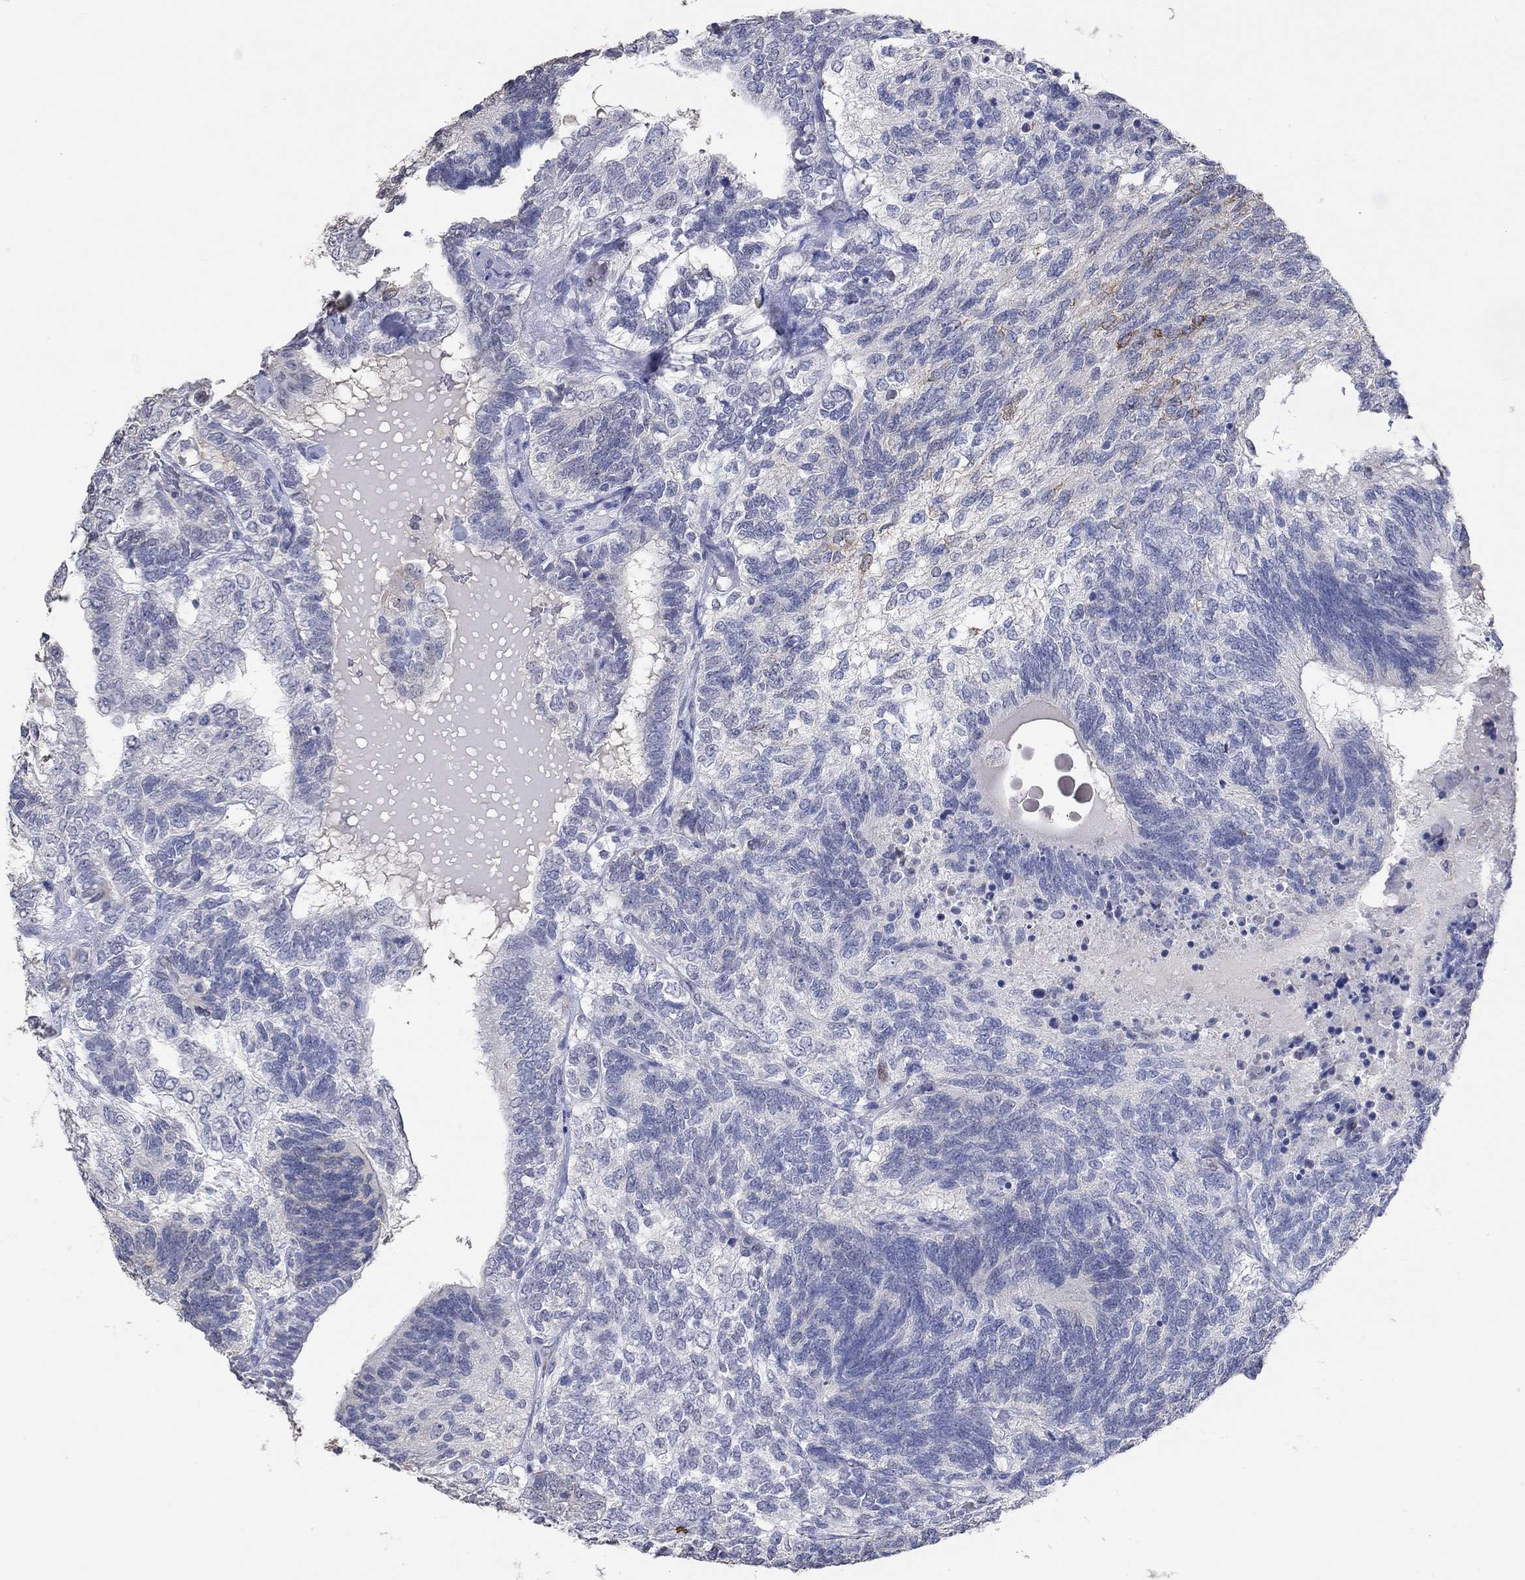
{"staining": {"intensity": "strong", "quantity": "<25%", "location": "nuclear"}, "tissue": "testis cancer", "cell_type": "Tumor cells", "image_type": "cancer", "snomed": [{"axis": "morphology", "description": "Seminoma, NOS"}, {"axis": "morphology", "description": "Carcinoma, Embryonal, NOS"}, {"axis": "topography", "description": "Testis"}], "caption": "Human testis cancer (seminoma) stained with a brown dye shows strong nuclear positive positivity in about <25% of tumor cells.", "gene": "PNMA5", "patient": {"sex": "male", "age": 41}}